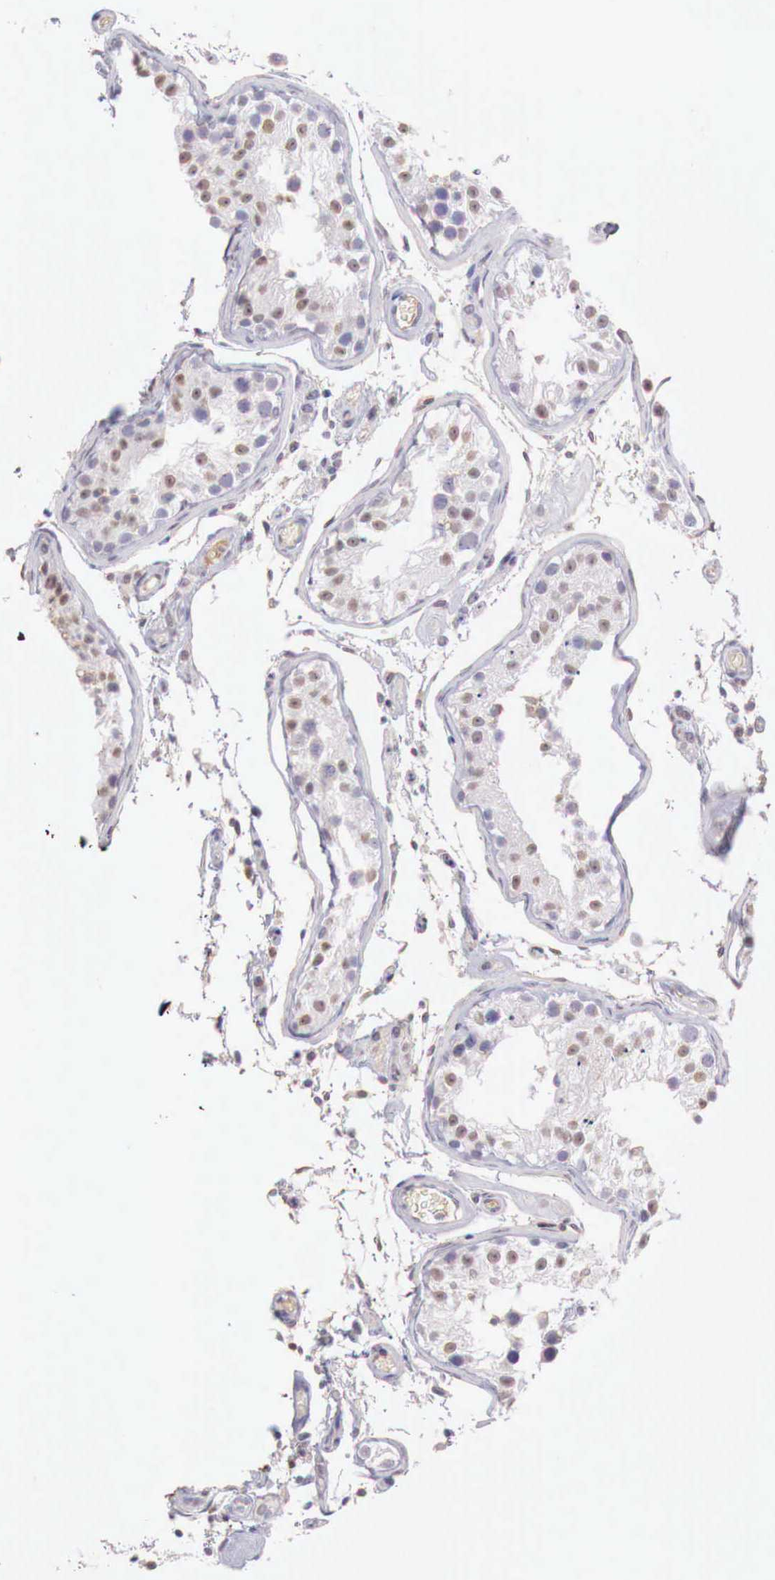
{"staining": {"intensity": "weak", "quantity": "<25%", "location": "cytoplasmic/membranous,nuclear"}, "tissue": "testis", "cell_type": "Cells in seminiferous ducts", "image_type": "normal", "snomed": [{"axis": "morphology", "description": "Normal tissue, NOS"}, {"axis": "topography", "description": "Testis"}], "caption": "Protein analysis of benign testis displays no significant positivity in cells in seminiferous ducts.", "gene": "XPNPEP2", "patient": {"sex": "male", "age": 24}}